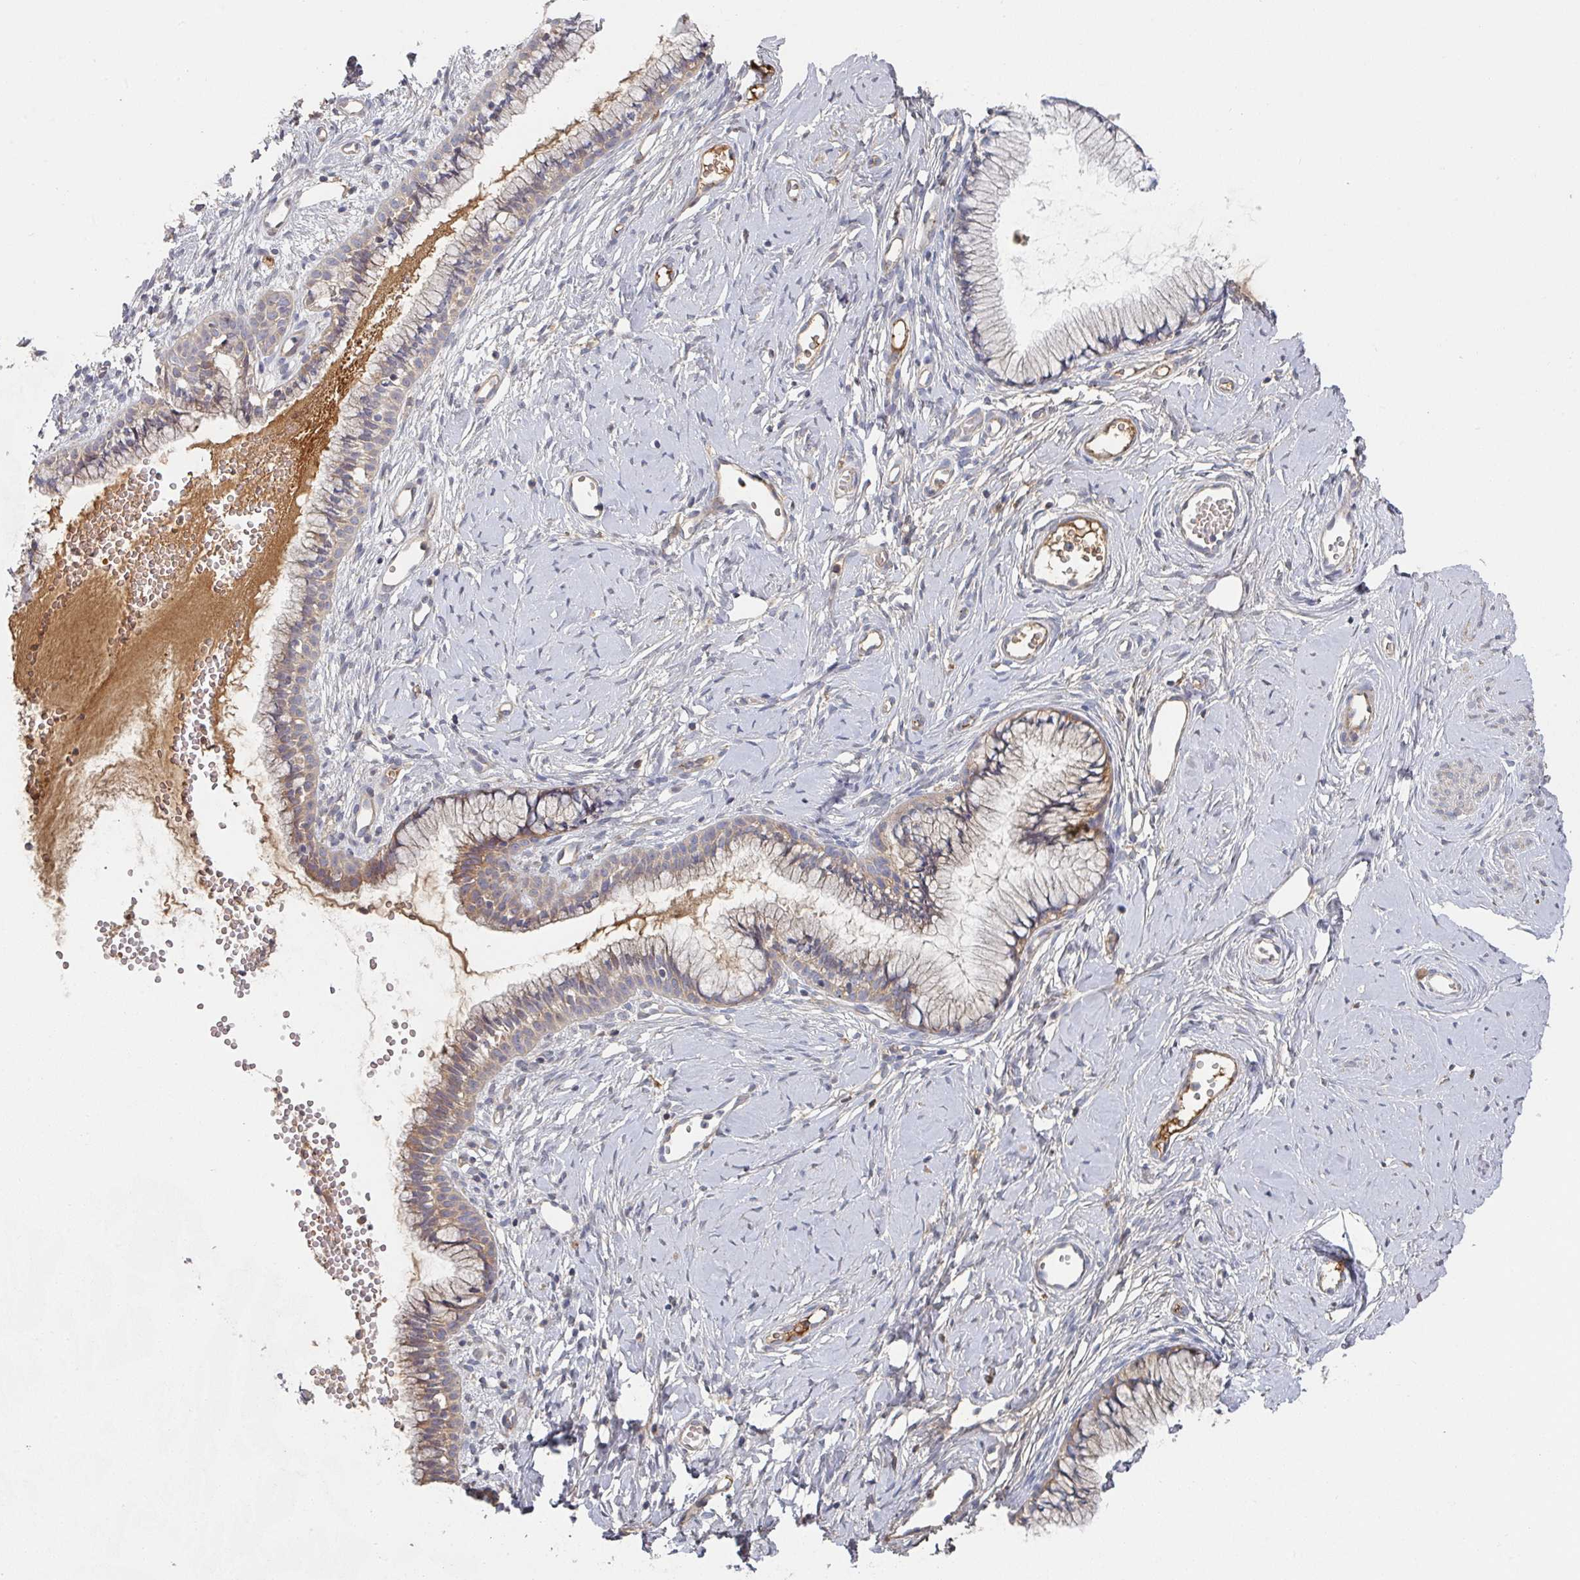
{"staining": {"intensity": "weak", "quantity": "25%-75%", "location": "cytoplasmic/membranous"}, "tissue": "cervix", "cell_type": "Glandular cells", "image_type": "normal", "snomed": [{"axis": "morphology", "description": "Normal tissue, NOS"}, {"axis": "topography", "description": "Cervix"}], "caption": "A photomicrograph of cervix stained for a protein shows weak cytoplasmic/membranous brown staining in glandular cells. The staining was performed using DAB (3,3'-diaminobenzidine) to visualize the protein expression in brown, while the nuclei were stained in blue with hematoxylin (Magnification: 20x).", "gene": "ENSG00000249773", "patient": {"sex": "female", "age": 40}}